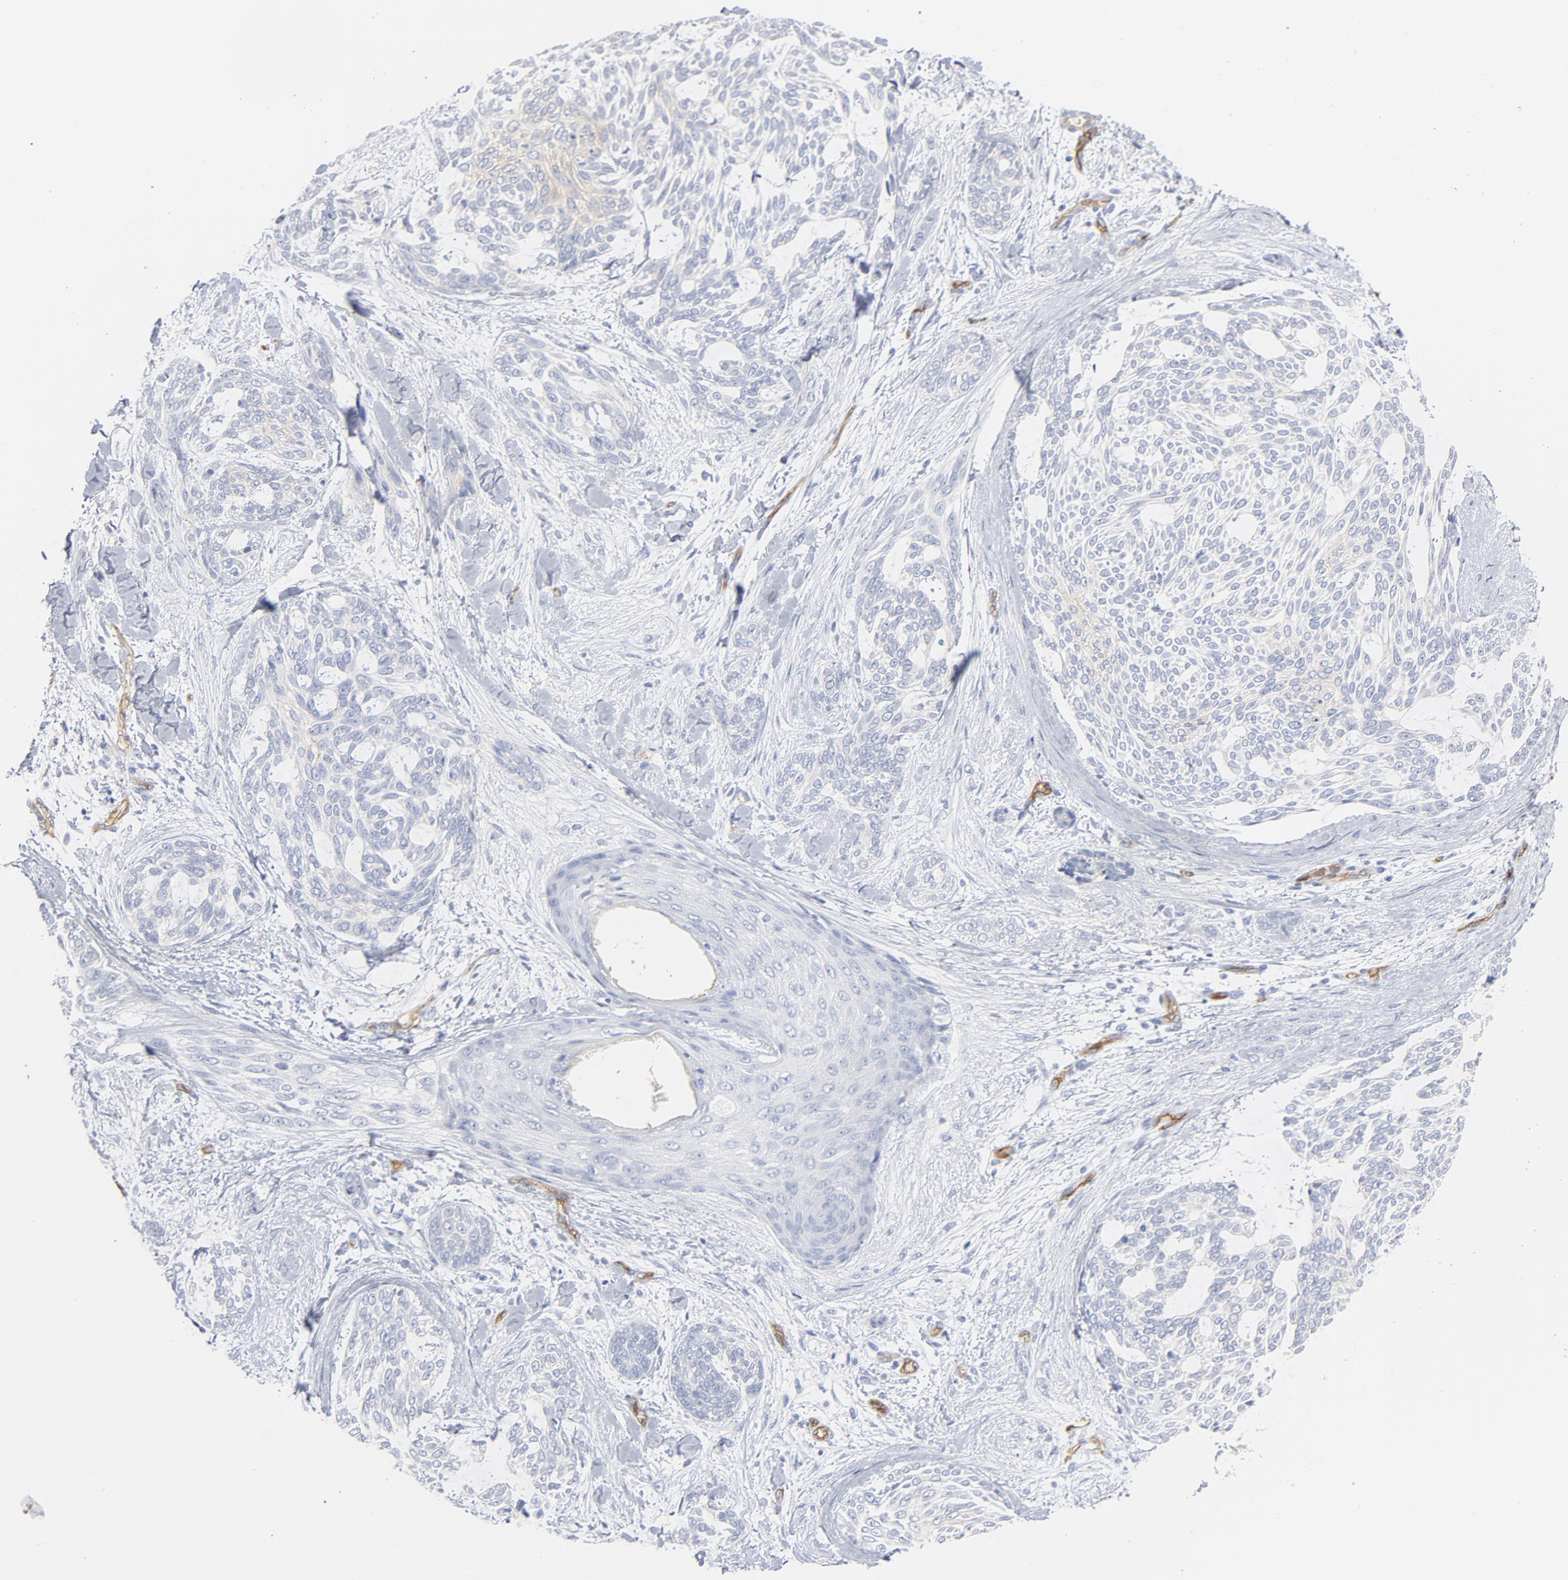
{"staining": {"intensity": "weak", "quantity": "<25%", "location": "cytoplasmic/membranous"}, "tissue": "skin cancer", "cell_type": "Tumor cells", "image_type": "cancer", "snomed": [{"axis": "morphology", "description": "Normal tissue, NOS"}, {"axis": "morphology", "description": "Basal cell carcinoma"}, {"axis": "topography", "description": "Skin"}], "caption": "Immunohistochemical staining of human skin cancer (basal cell carcinoma) reveals no significant expression in tumor cells.", "gene": "SHANK3", "patient": {"sex": "female", "age": 71}}